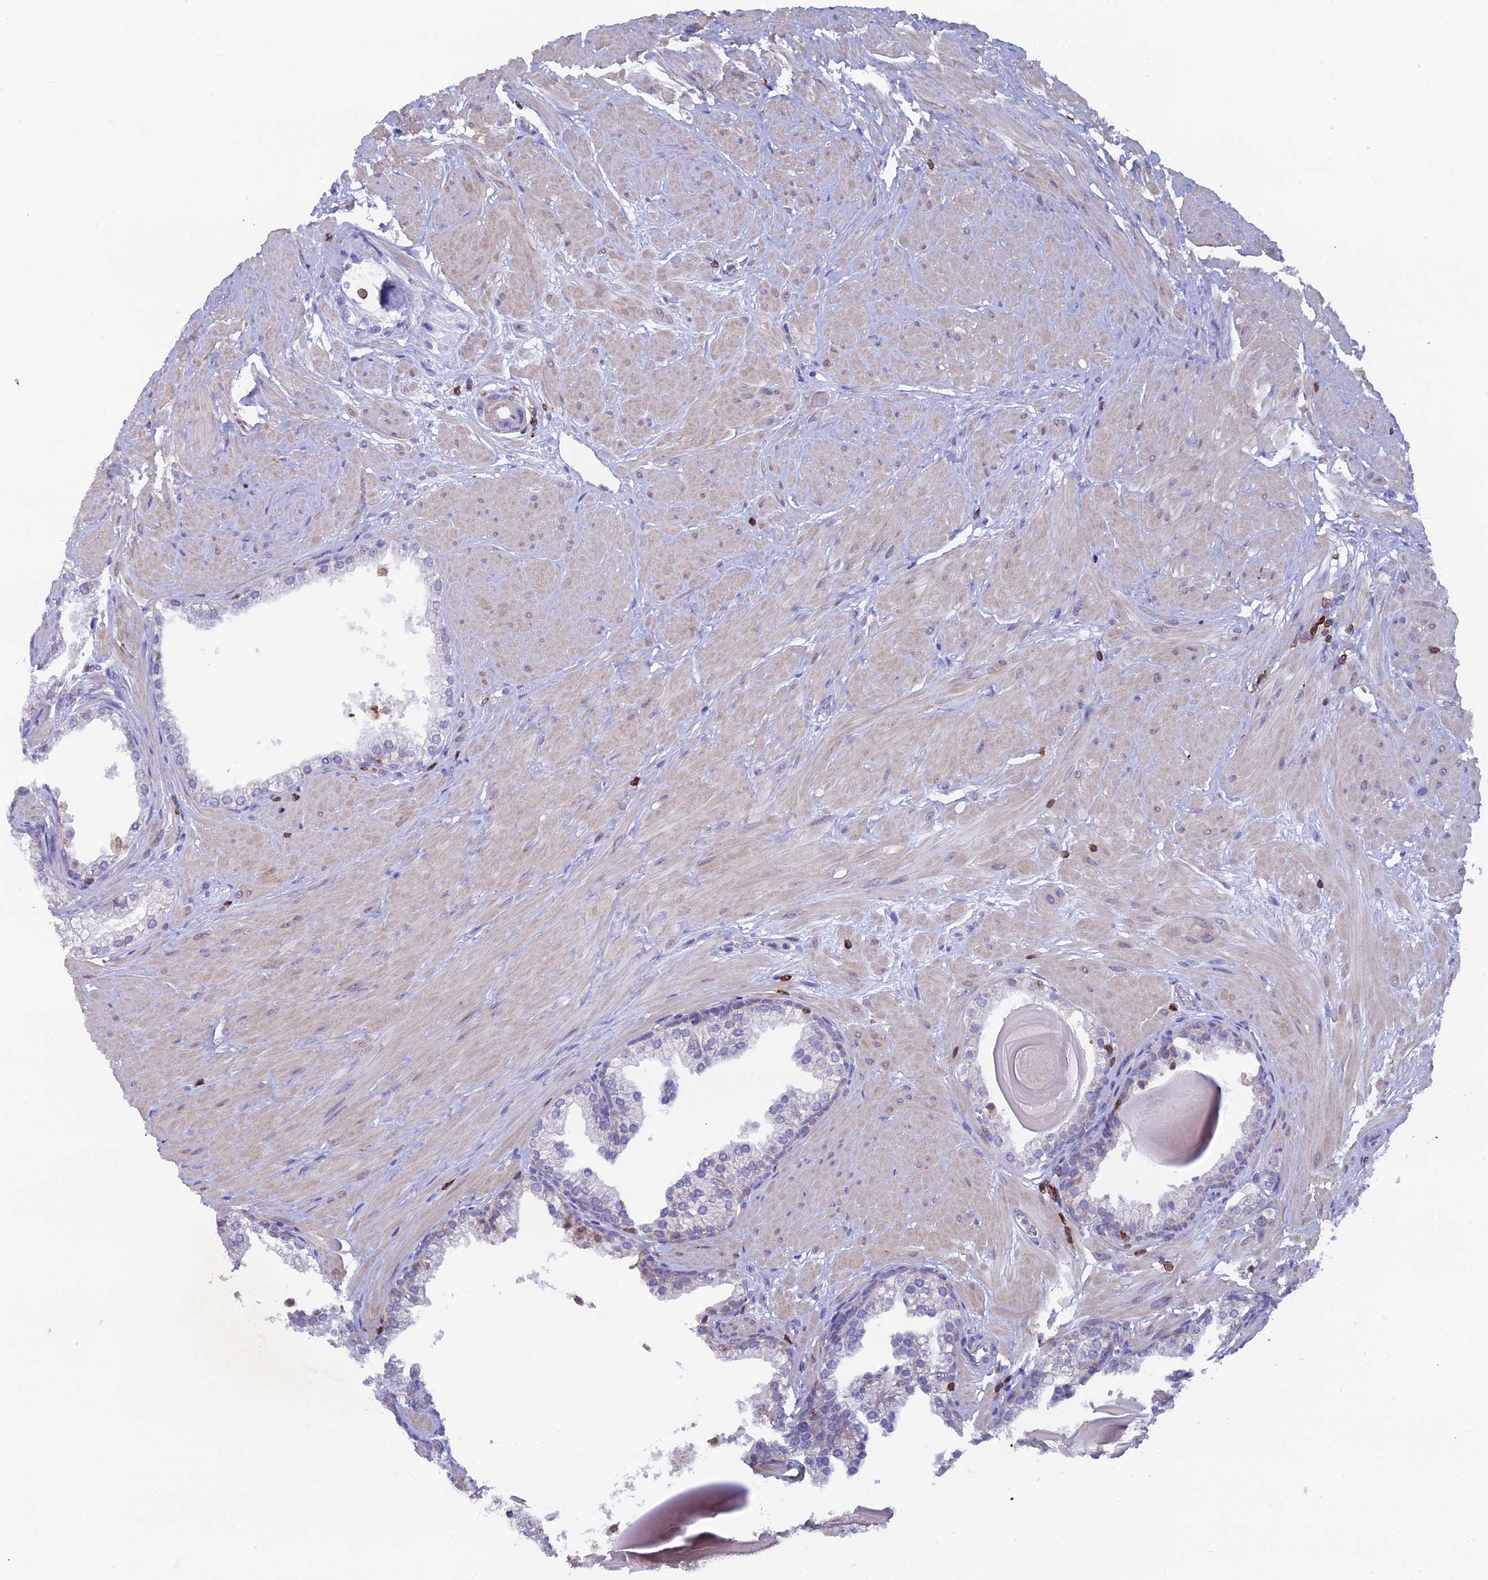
{"staining": {"intensity": "negative", "quantity": "none", "location": "none"}, "tissue": "prostate", "cell_type": "Glandular cells", "image_type": "normal", "snomed": [{"axis": "morphology", "description": "Normal tissue, NOS"}, {"axis": "topography", "description": "Prostate"}], "caption": "DAB immunohistochemical staining of unremarkable human prostate shows no significant expression in glandular cells.", "gene": "ABI3BP", "patient": {"sex": "male", "age": 48}}